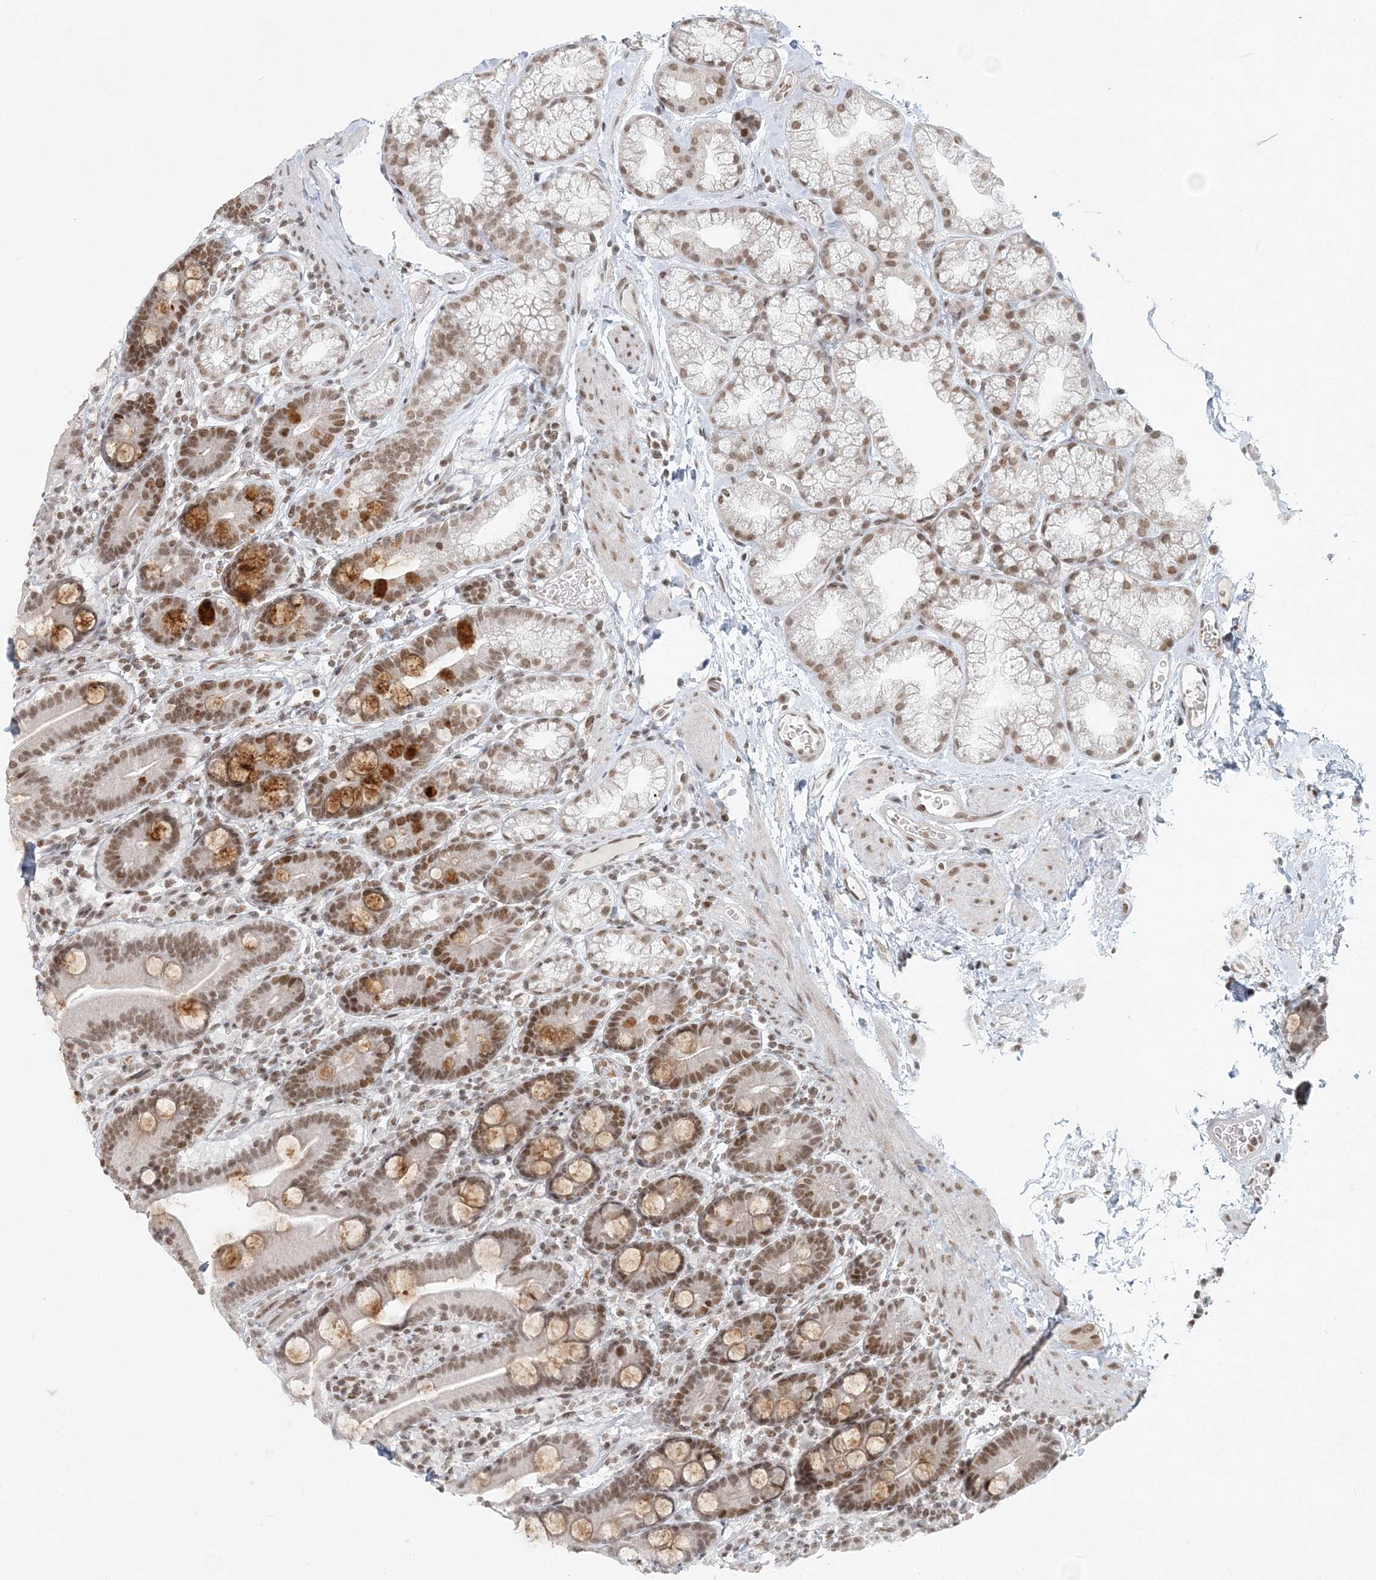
{"staining": {"intensity": "moderate", "quantity": ">75%", "location": "nuclear"}, "tissue": "duodenum", "cell_type": "Glandular cells", "image_type": "normal", "snomed": [{"axis": "morphology", "description": "Normal tissue, NOS"}, {"axis": "topography", "description": "Duodenum"}], "caption": "Immunohistochemical staining of benign human duodenum exhibits medium levels of moderate nuclear expression in about >75% of glandular cells. (DAB IHC with brightfield microscopy, high magnification).", "gene": "BAZ1B", "patient": {"sex": "male", "age": 55}}